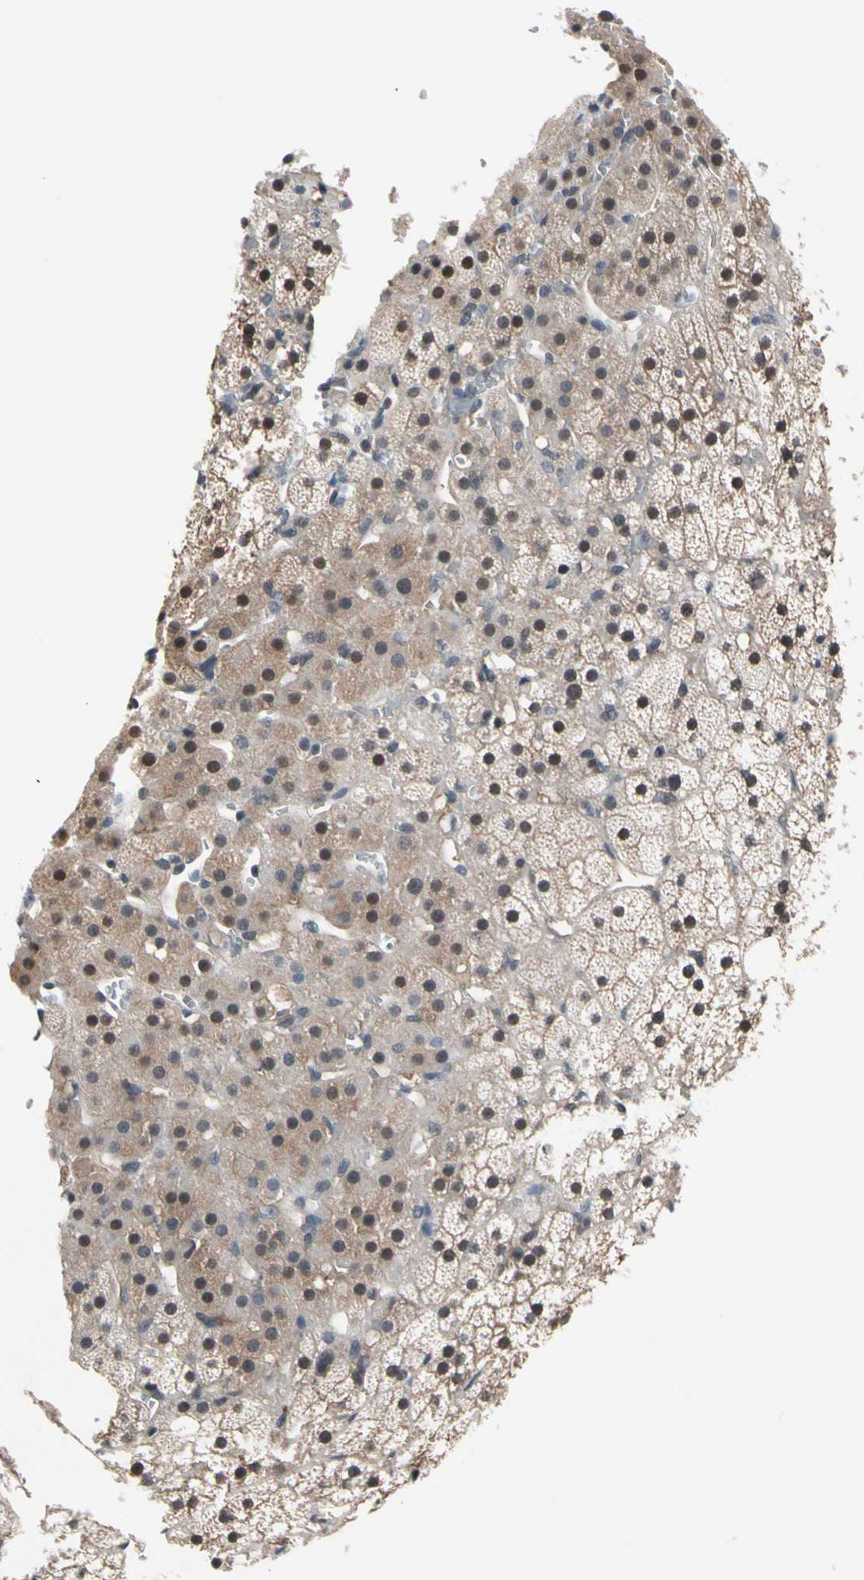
{"staining": {"intensity": "moderate", "quantity": ">75%", "location": "cytoplasmic/membranous,nuclear"}, "tissue": "adrenal gland", "cell_type": "Glandular cells", "image_type": "normal", "snomed": [{"axis": "morphology", "description": "Normal tissue, NOS"}, {"axis": "topography", "description": "Adrenal gland"}], "caption": "Benign adrenal gland was stained to show a protein in brown. There is medium levels of moderate cytoplasmic/membranous,nuclear expression in approximately >75% of glandular cells. Immunohistochemistry stains the protein of interest in brown and the nuclei are stained blue.", "gene": "ENSG00000256646", "patient": {"sex": "male", "age": 35}}